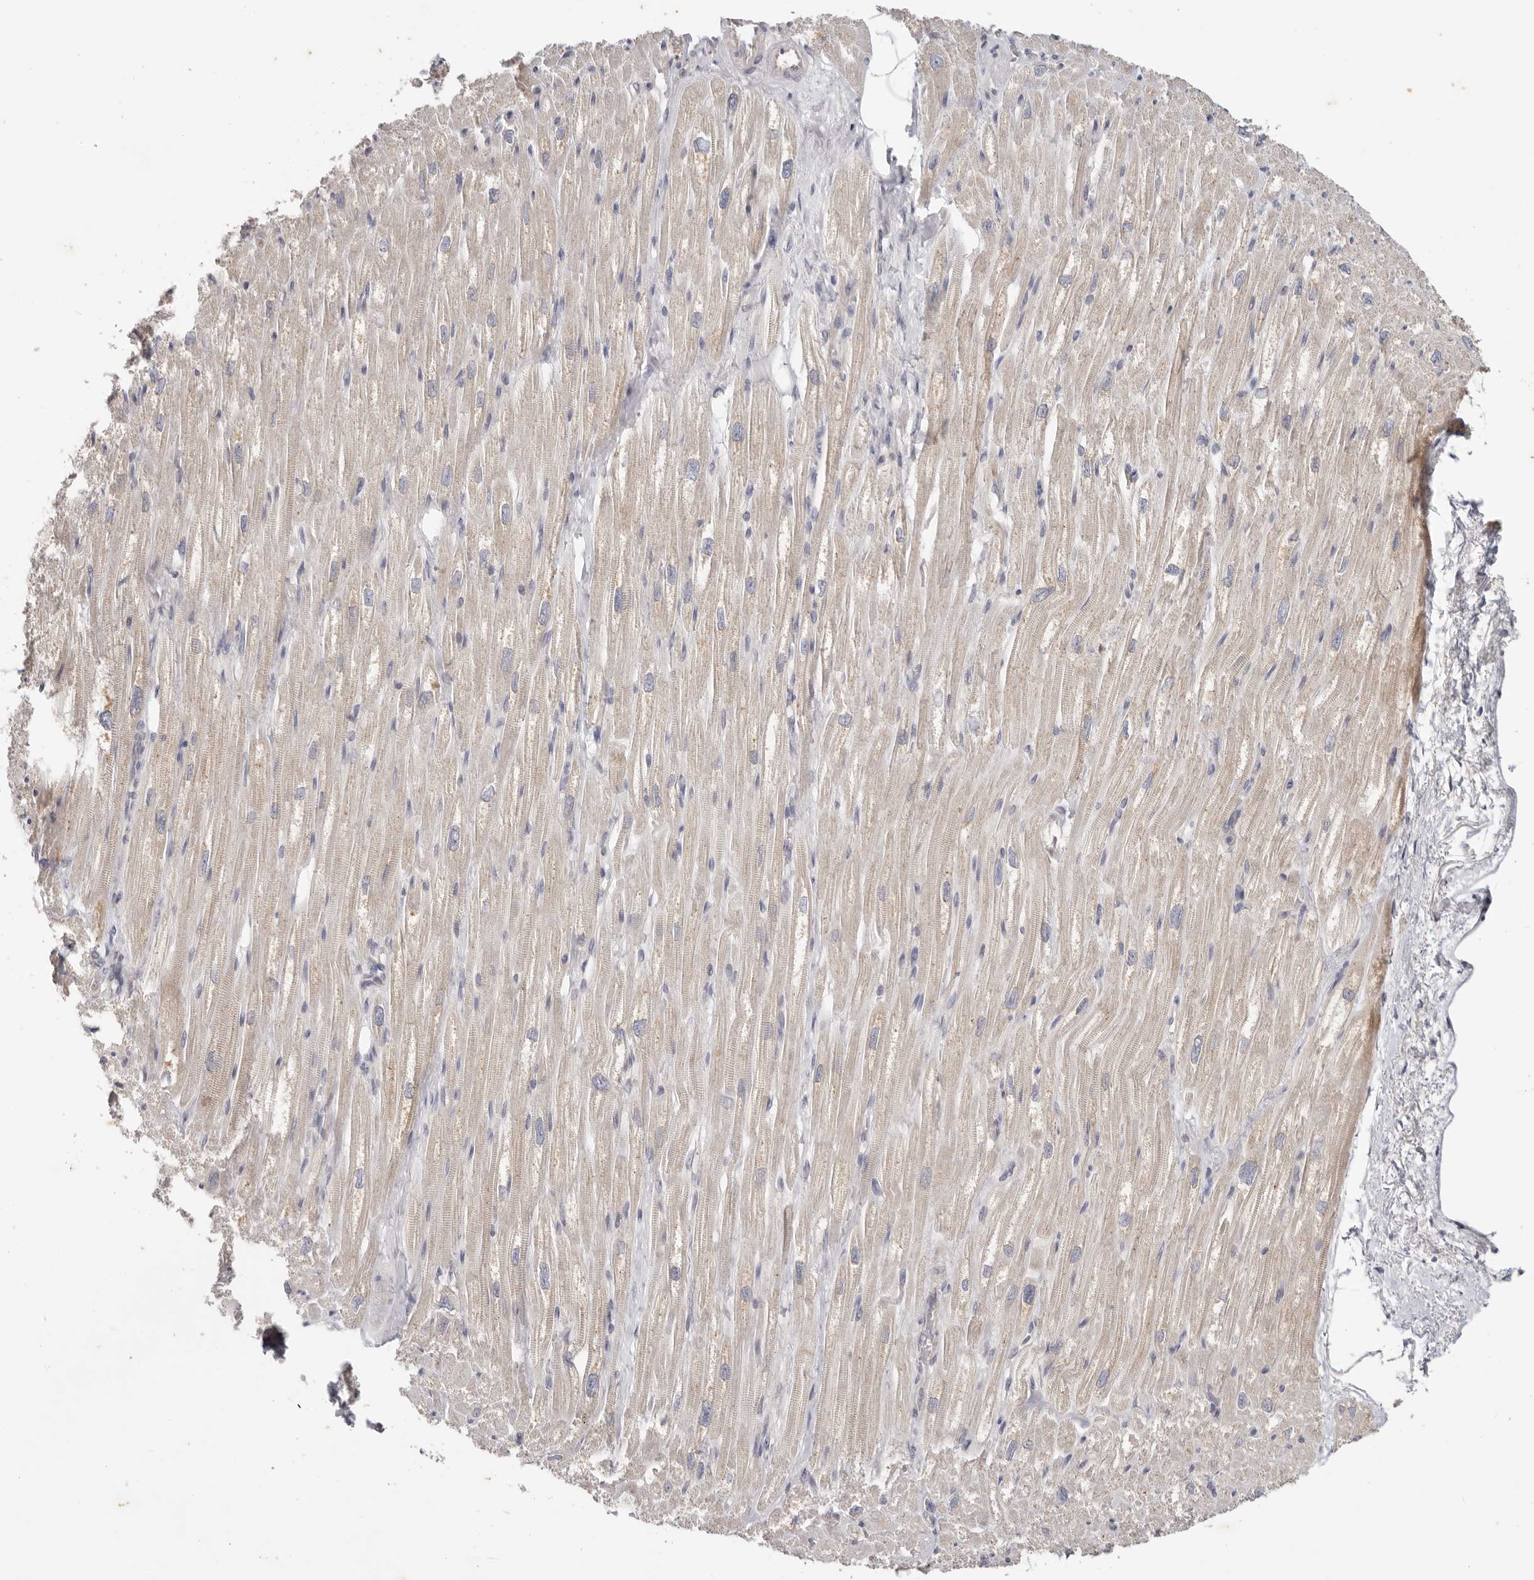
{"staining": {"intensity": "weak", "quantity": "<25%", "location": "cytoplasmic/membranous"}, "tissue": "heart muscle", "cell_type": "Cardiomyocytes", "image_type": "normal", "snomed": [{"axis": "morphology", "description": "Normal tissue, NOS"}, {"axis": "topography", "description": "Heart"}], "caption": "Immunohistochemical staining of unremarkable heart muscle demonstrates no significant staining in cardiomyocytes.", "gene": "WDR77", "patient": {"sex": "male", "age": 50}}